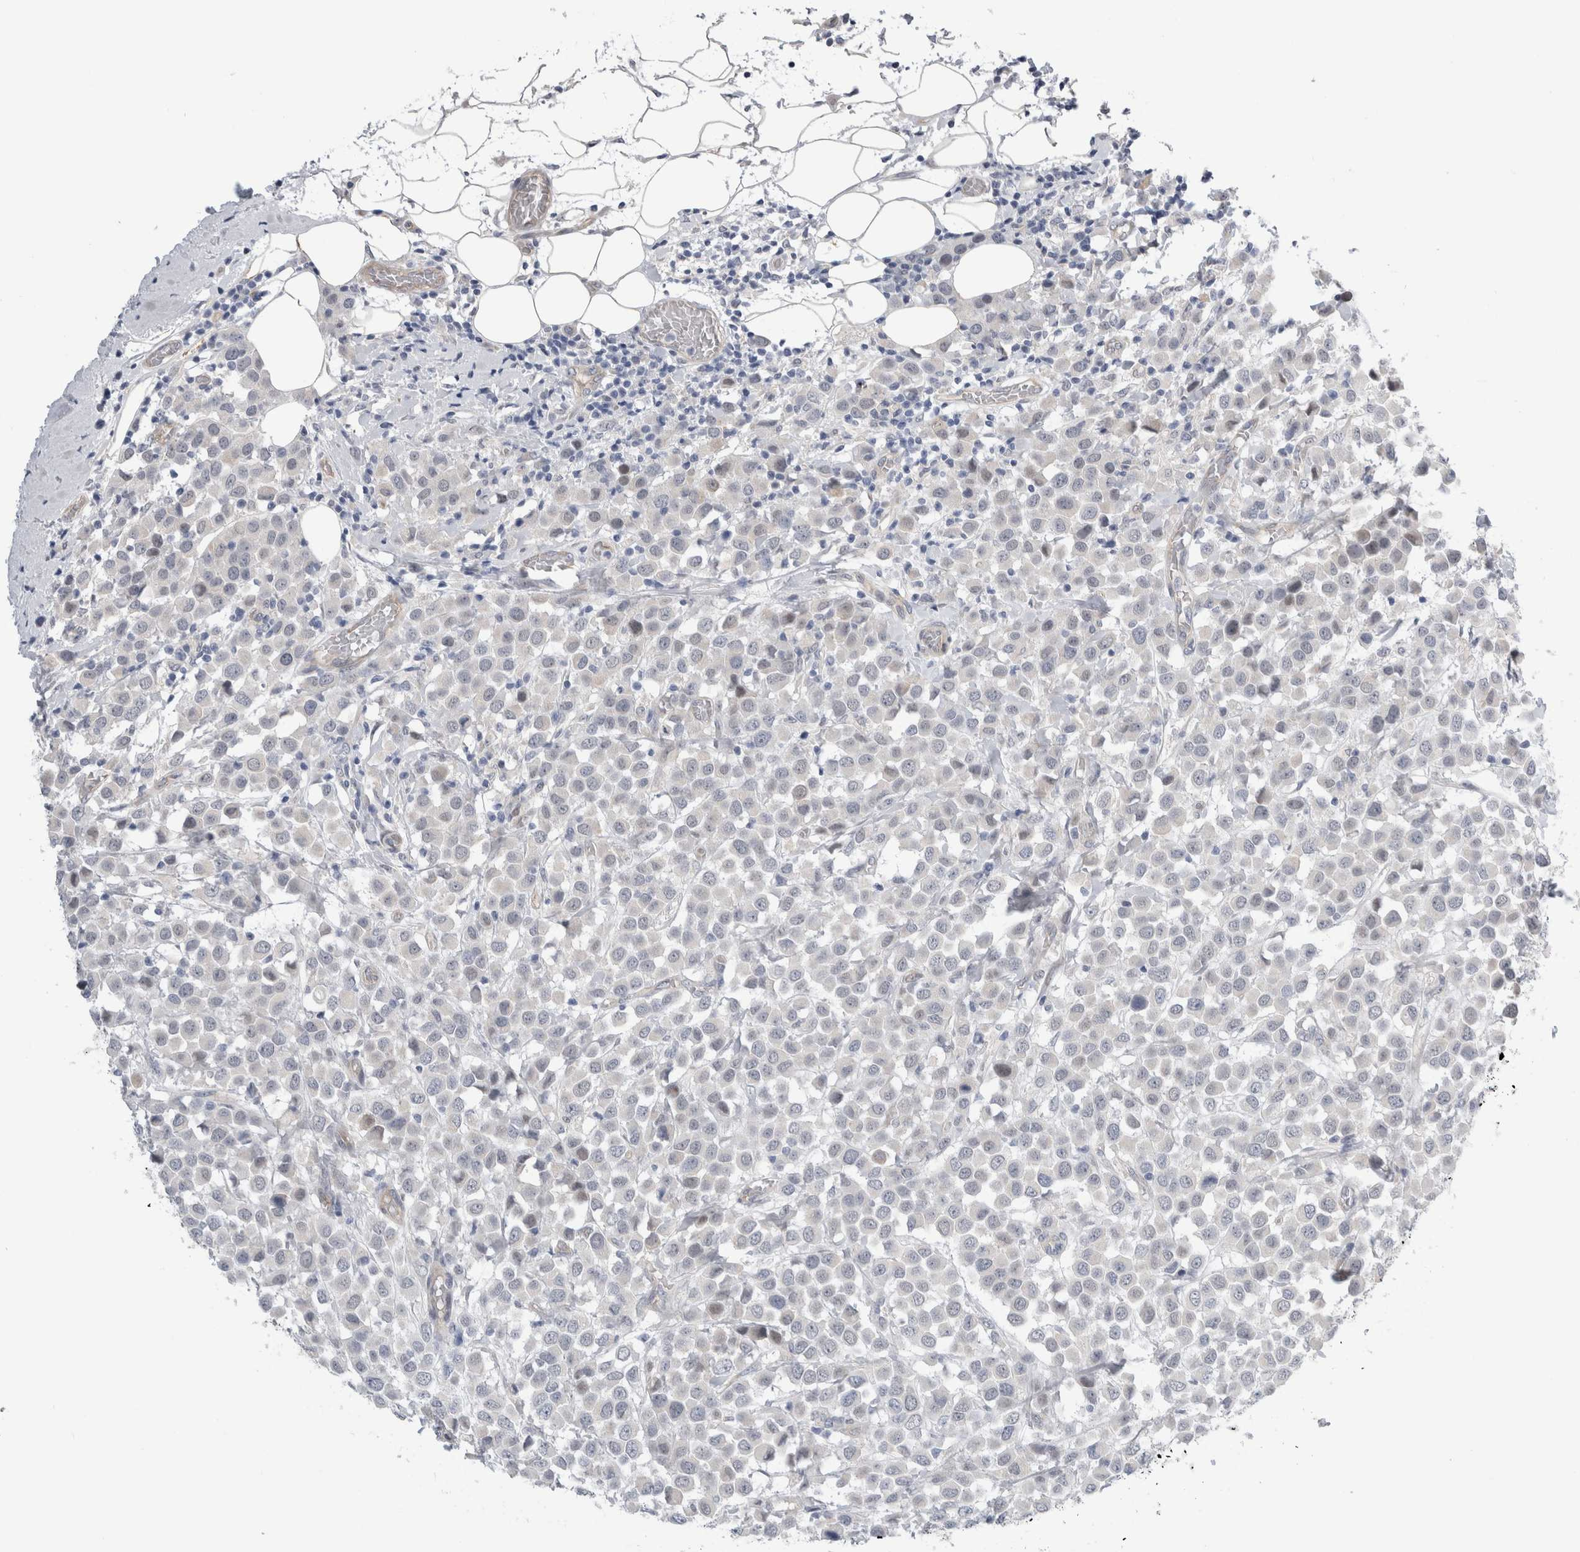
{"staining": {"intensity": "negative", "quantity": "none", "location": "none"}, "tissue": "breast cancer", "cell_type": "Tumor cells", "image_type": "cancer", "snomed": [{"axis": "morphology", "description": "Duct carcinoma"}, {"axis": "topography", "description": "Breast"}], "caption": "An image of human breast cancer (infiltrating ductal carcinoma) is negative for staining in tumor cells. (DAB IHC with hematoxylin counter stain).", "gene": "TAFA5", "patient": {"sex": "female", "age": 61}}